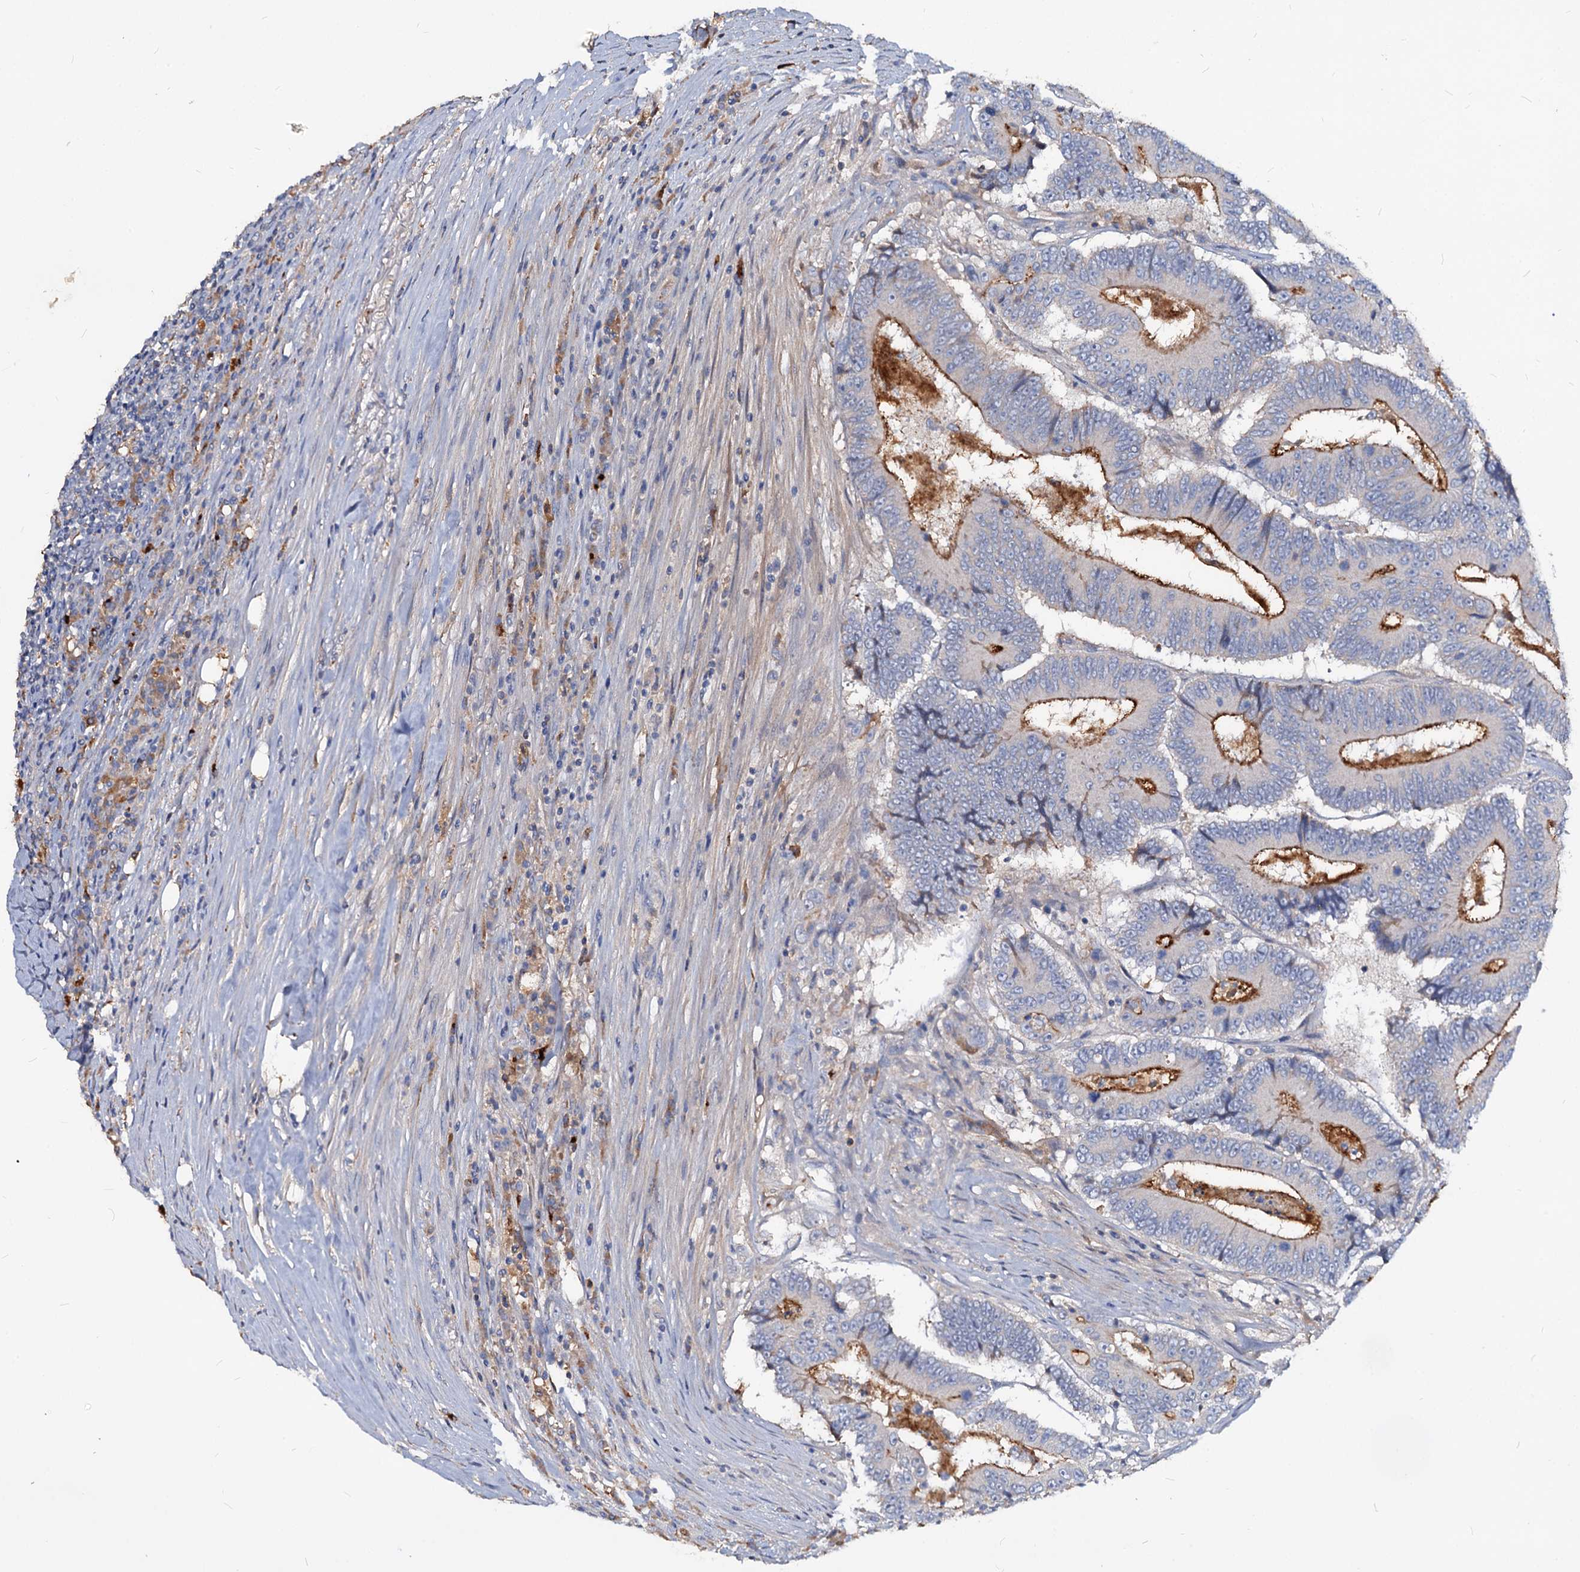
{"staining": {"intensity": "moderate", "quantity": ">75%", "location": "cytoplasmic/membranous"}, "tissue": "colorectal cancer", "cell_type": "Tumor cells", "image_type": "cancer", "snomed": [{"axis": "morphology", "description": "Adenocarcinoma, NOS"}, {"axis": "topography", "description": "Colon"}], "caption": "There is medium levels of moderate cytoplasmic/membranous expression in tumor cells of colorectal cancer (adenocarcinoma), as demonstrated by immunohistochemical staining (brown color).", "gene": "ACY3", "patient": {"sex": "male", "age": 83}}